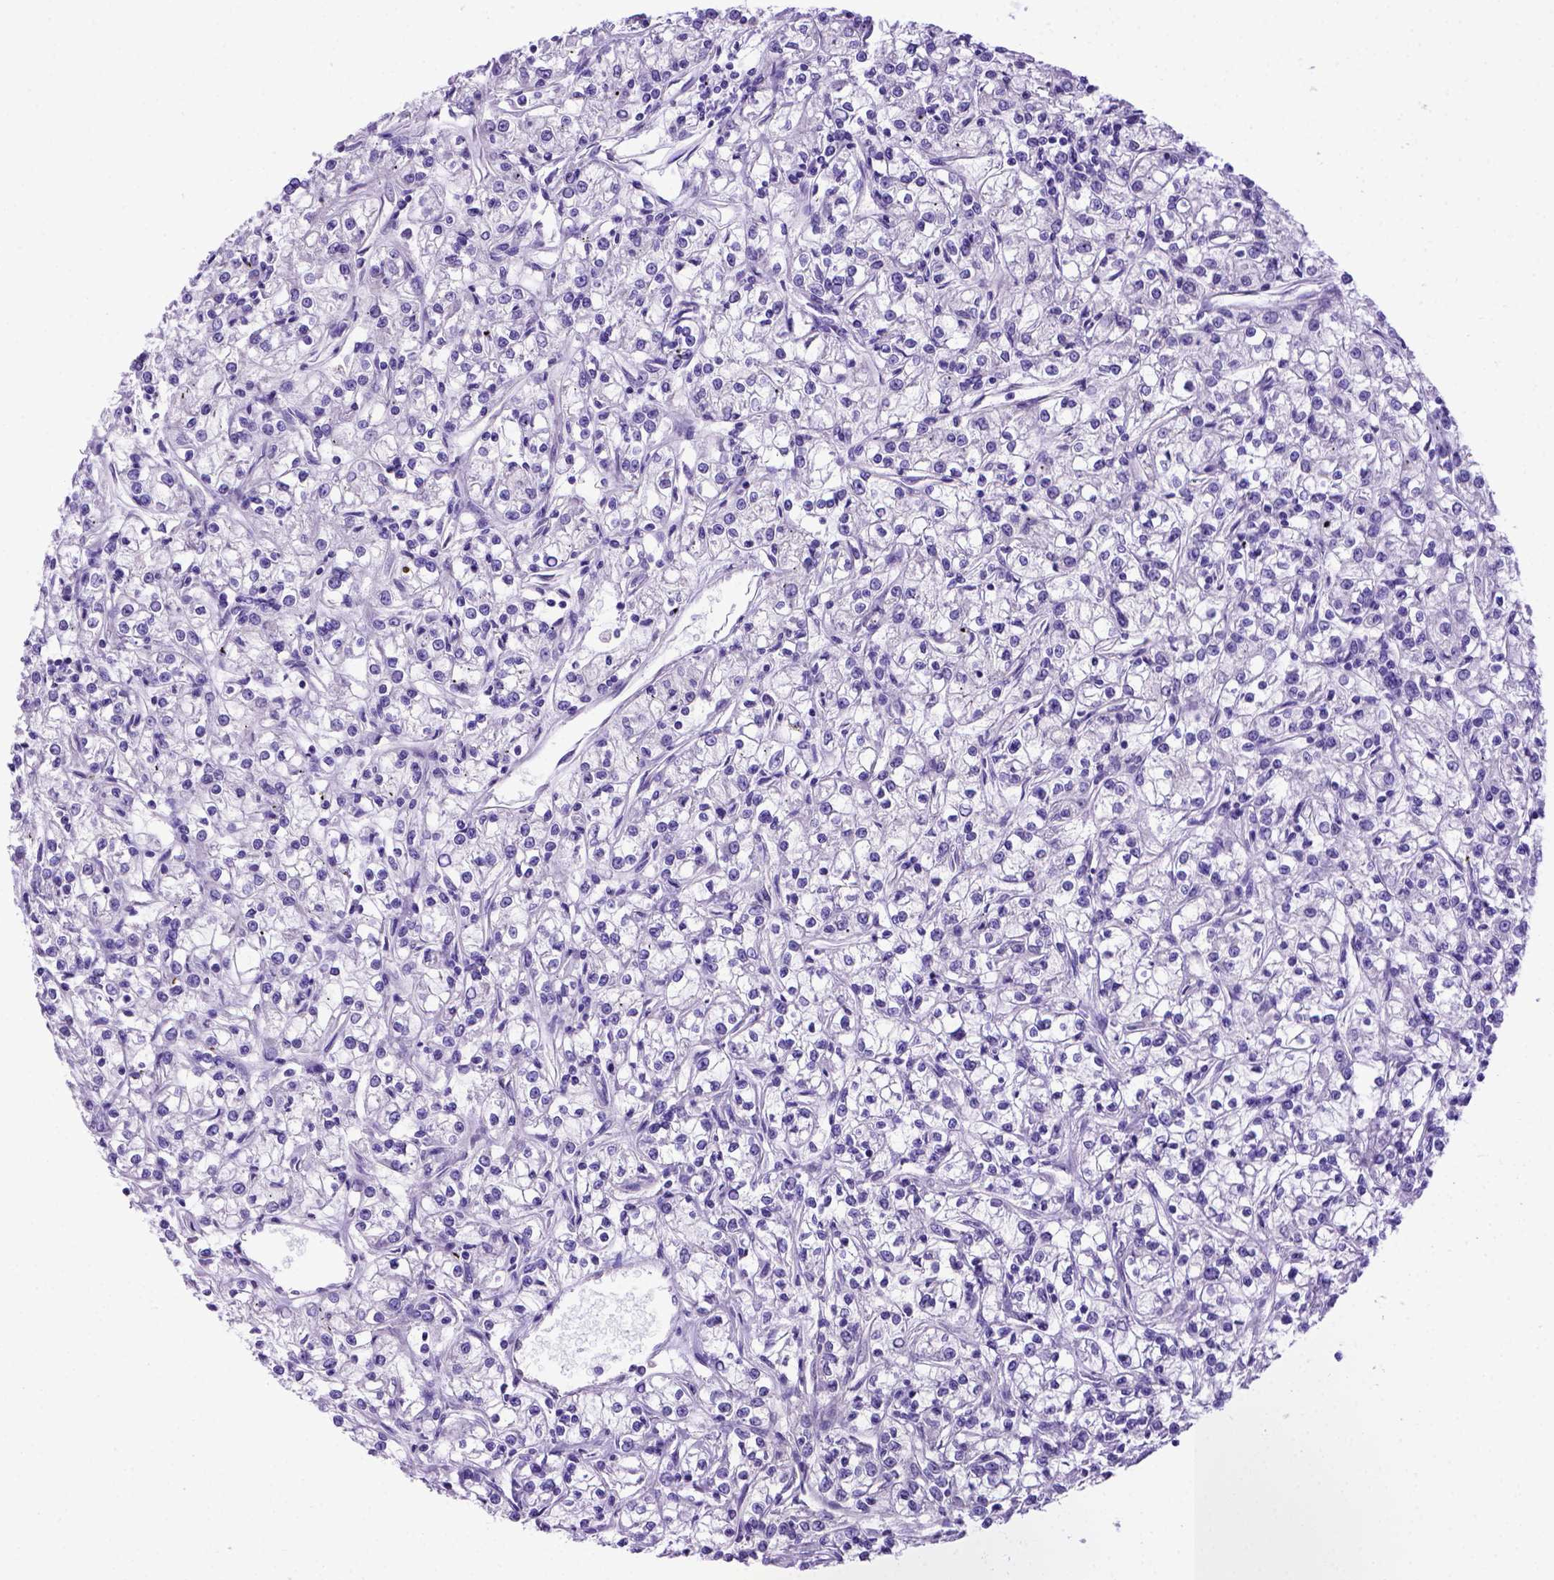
{"staining": {"intensity": "negative", "quantity": "none", "location": "none"}, "tissue": "renal cancer", "cell_type": "Tumor cells", "image_type": "cancer", "snomed": [{"axis": "morphology", "description": "Adenocarcinoma, NOS"}, {"axis": "topography", "description": "Kidney"}], "caption": "Immunohistochemistry (IHC) histopathology image of neoplastic tissue: adenocarcinoma (renal) stained with DAB shows no significant protein expression in tumor cells.", "gene": "PTGES", "patient": {"sex": "female", "age": 59}}